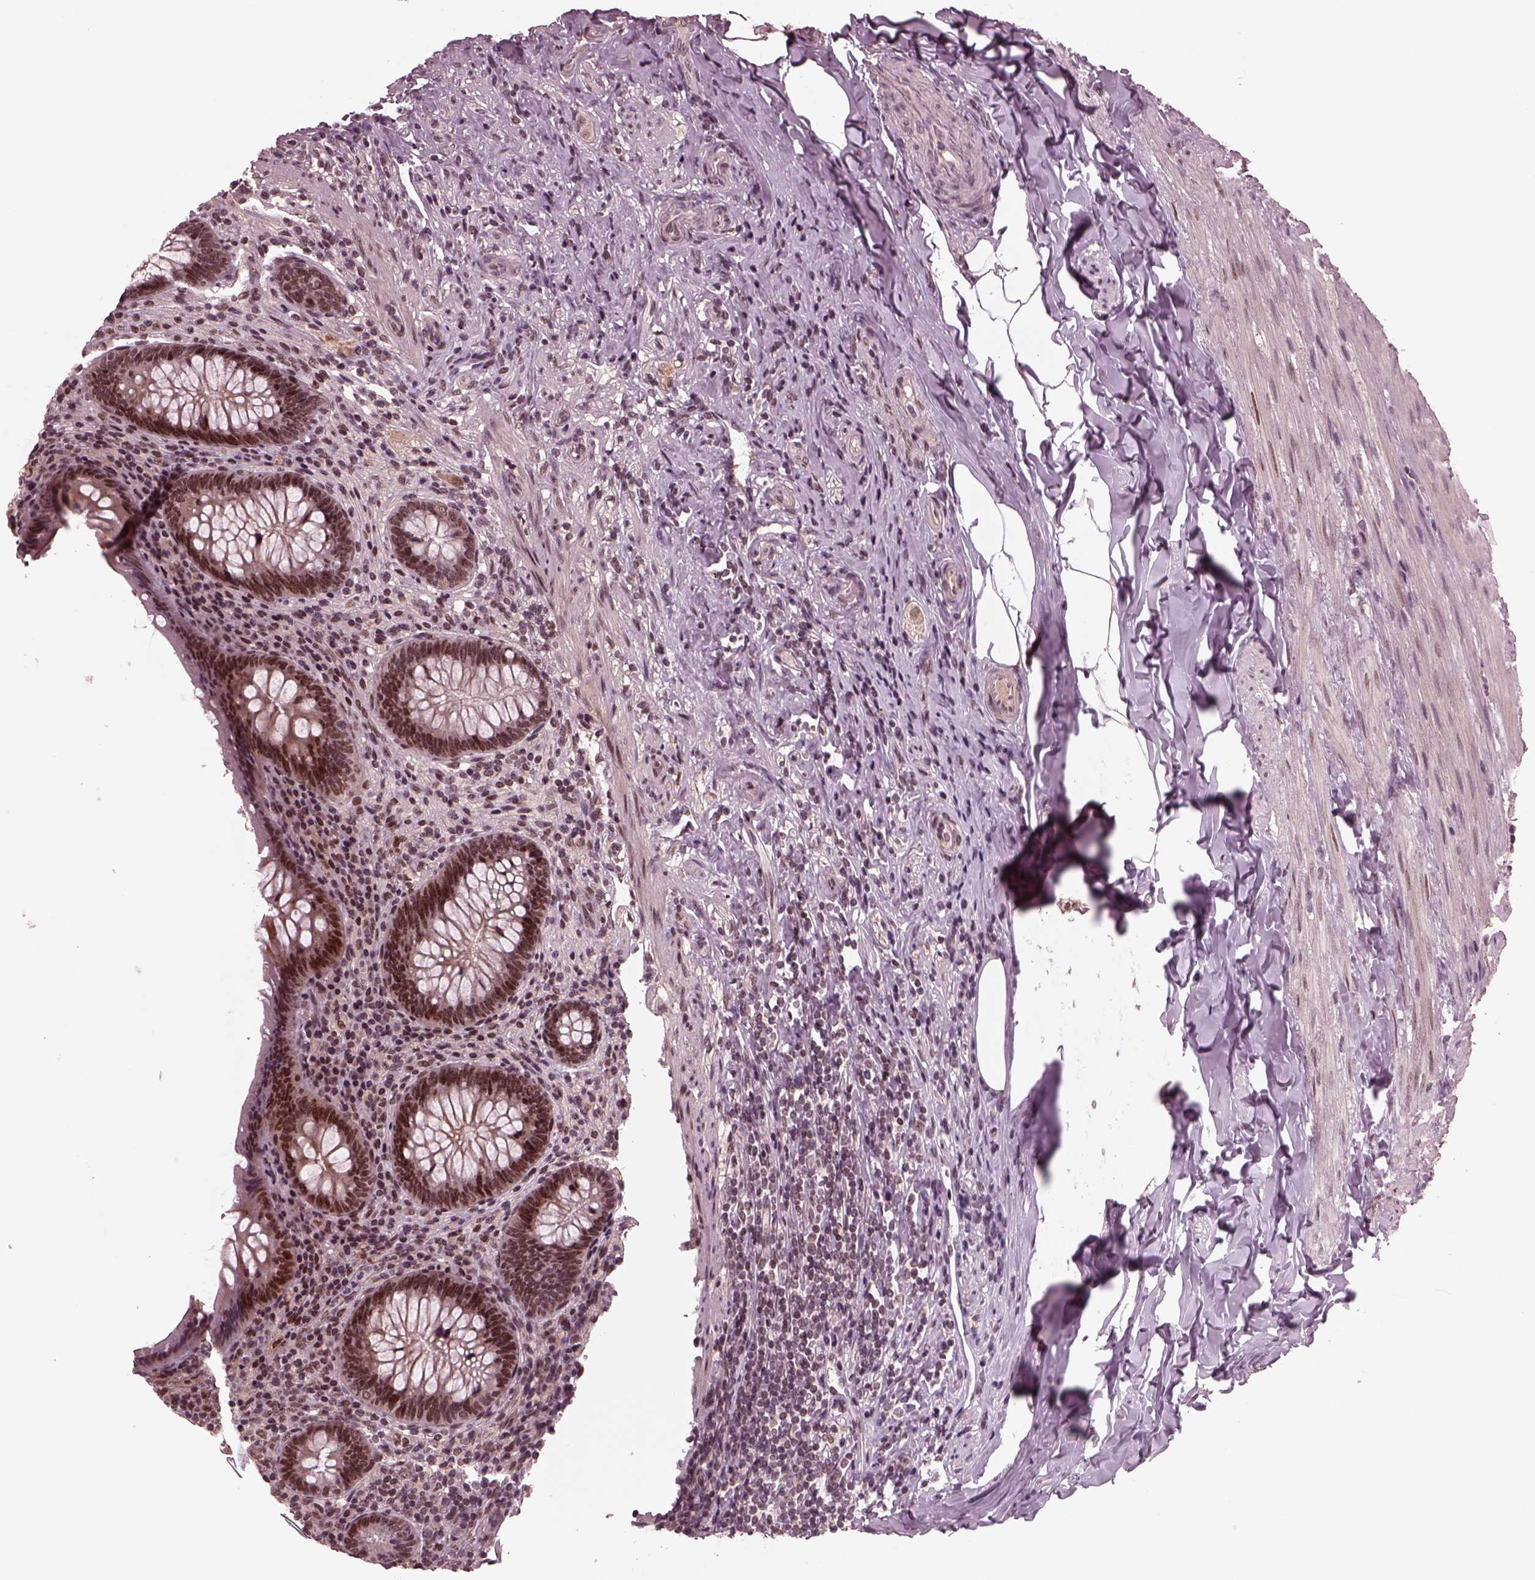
{"staining": {"intensity": "moderate", "quantity": "25%-75%", "location": "nuclear"}, "tissue": "appendix", "cell_type": "Glandular cells", "image_type": "normal", "snomed": [{"axis": "morphology", "description": "Normal tissue, NOS"}, {"axis": "topography", "description": "Appendix"}], "caption": "Appendix was stained to show a protein in brown. There is medium levels of moderate nuclear staining in about 25%-75% of glandular cells. (brown staining indicates protein expression, while blue staining denotes nuclei).", "gene": "NAP1L5", "patient": {"sex": "male", "age": 47}}